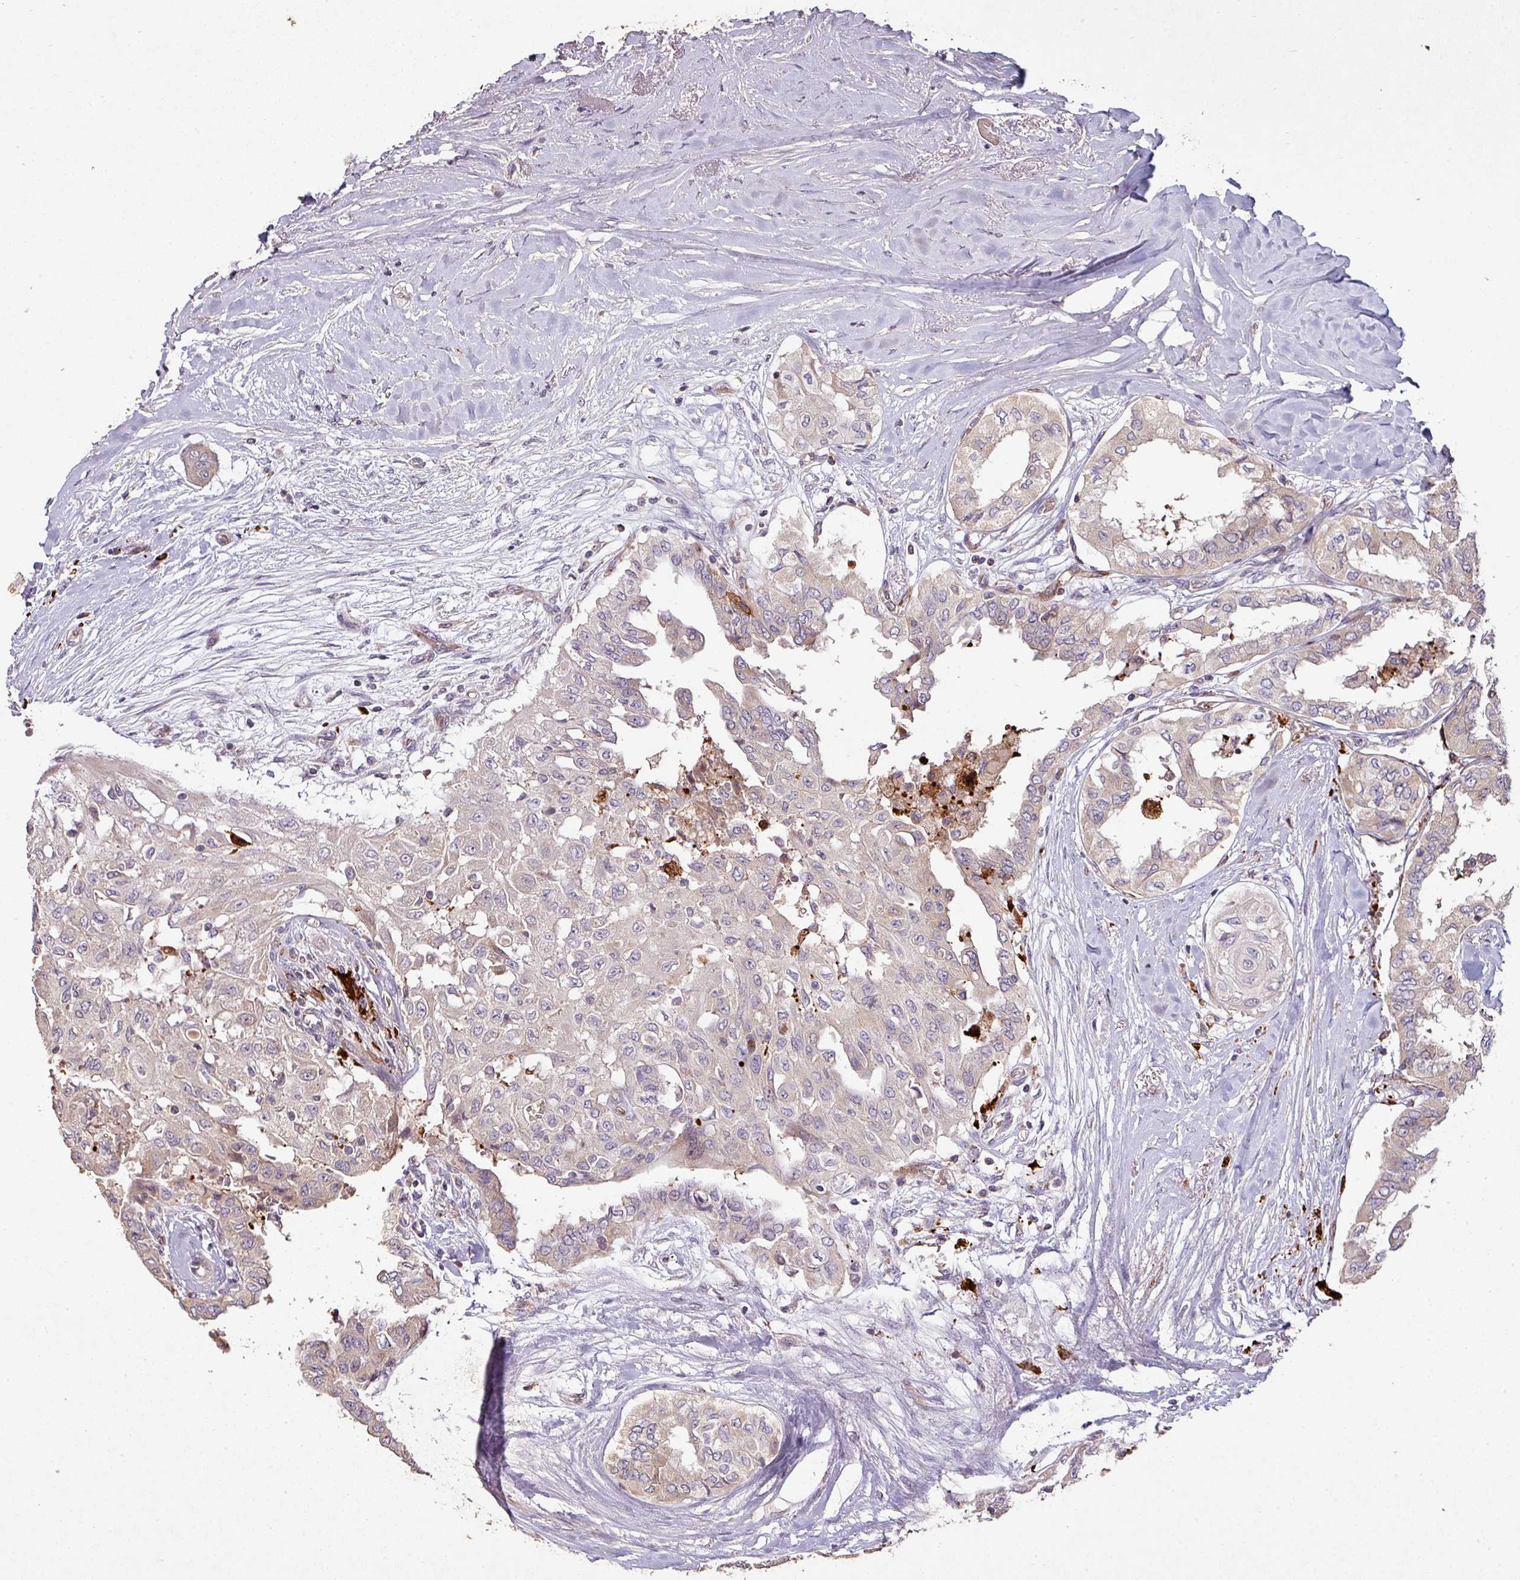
{"staining": {"intensity": "weak", "quantity": "<25%", "location": "cytoplasmic/membranous"}, "tissue": "thyroid cancer", "cell_type": "Tumor cells", "image_type": "cancer", "snomed": [{"axis": "morphology", "description": "Papillary adenocarcinoma, NOS"}, {"axis": "topography", "description": "Thyroid gland"}], "caption": "An immunohistochemistry photomicrograph of thyroid cancer is shown. There is no staining in tumor cells of thyroid cancer. (DAB immunohistochemistry with hematoxylin counter stain).", "gene": "RPL23A", "patient": {"sex": "female", "age": 59}}